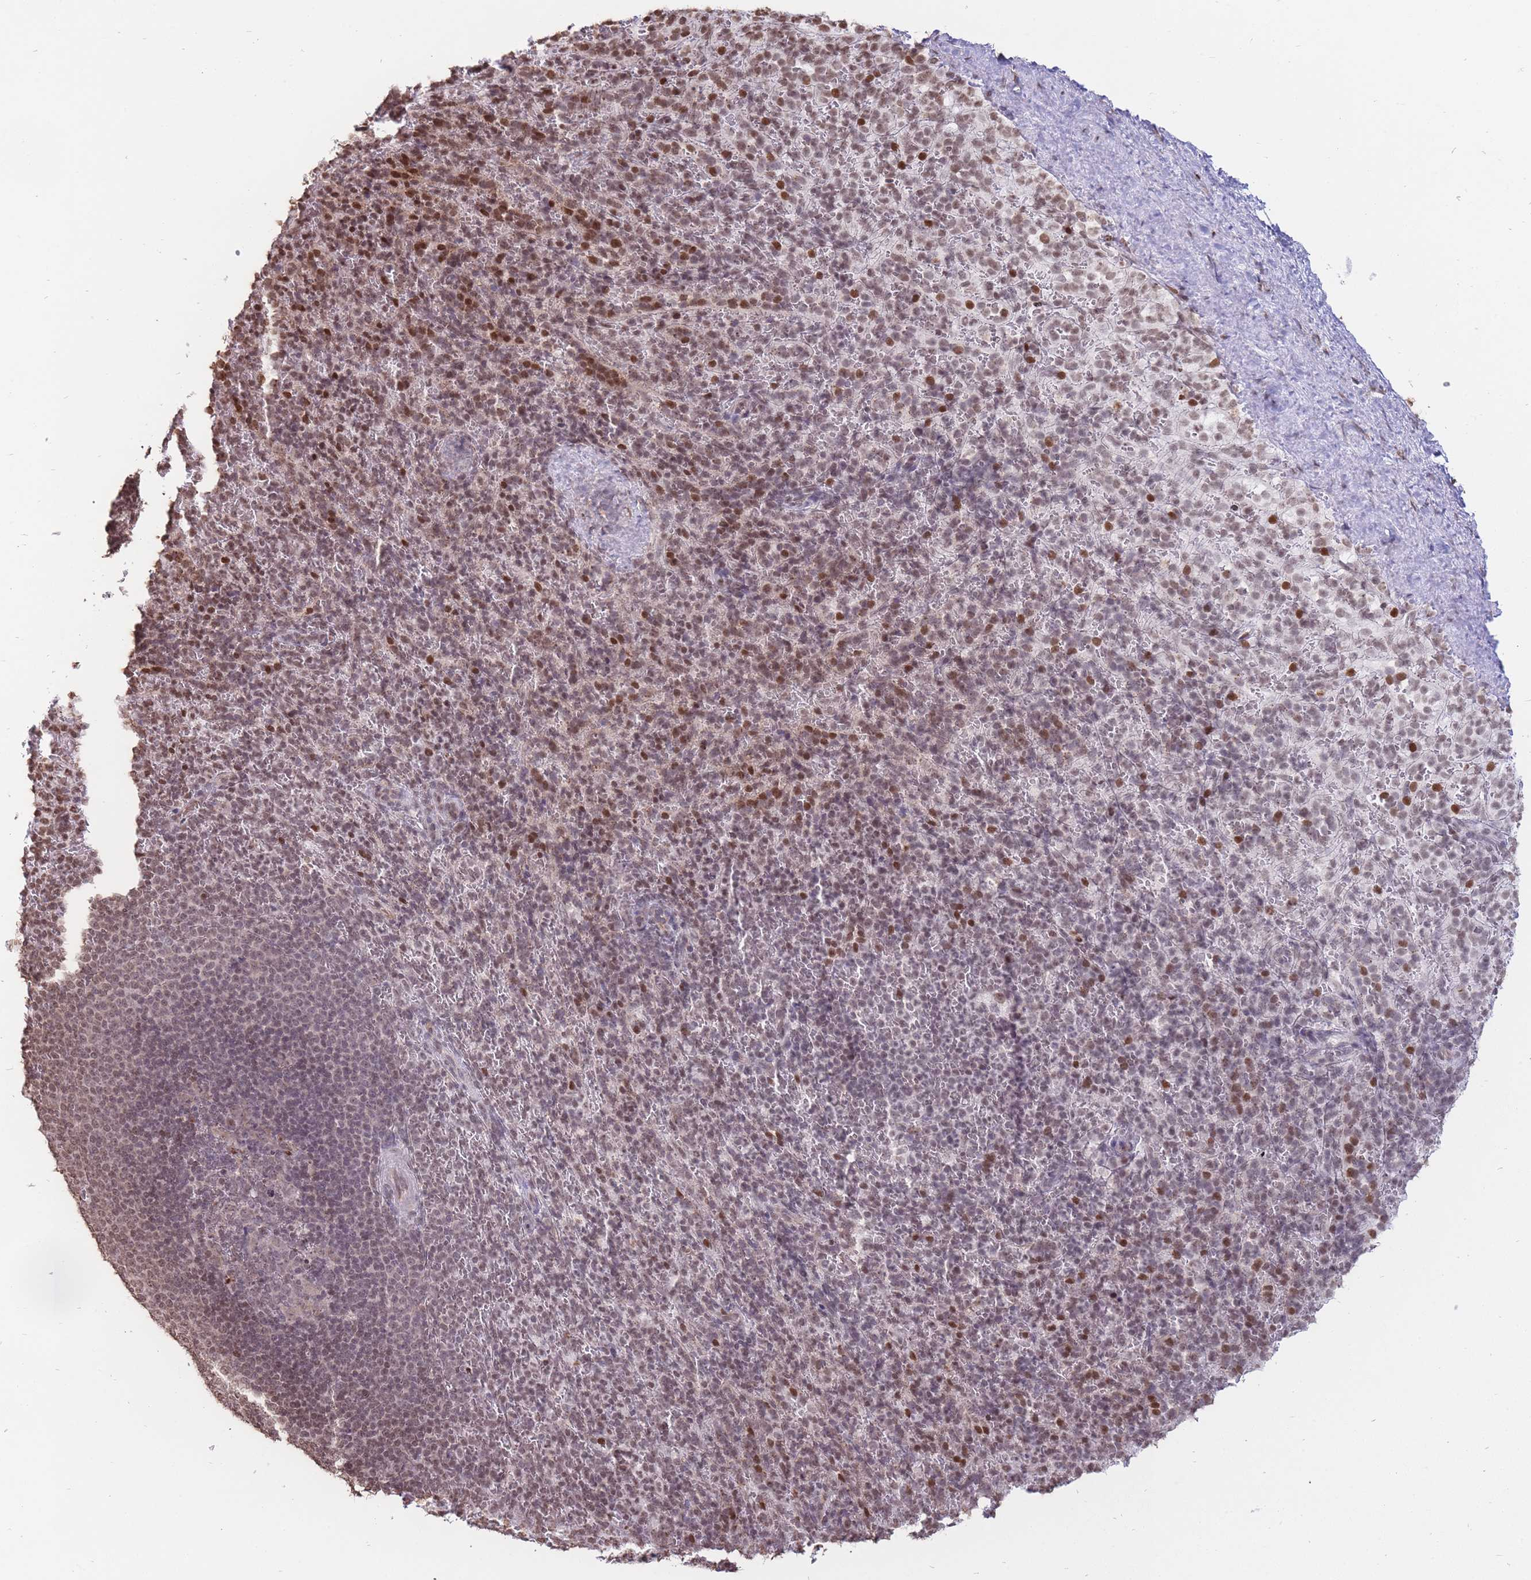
{"staining": {"intensity": "moderate", "quantity": "25%-75%", "location": "nuclear"}, "tissue": "spleen", "cell_type": "Cells in red pulp", "image_type": "normal", "snomed": [{"axis": "morphology", "description": "Normal tissue, NOS"}, {"axis": "topography", "description": "Spleen"}], "caption": "Brown immunohistochemical staining in unremarkable human spleen shows moderate nuclear staining in about 25%-75% of cells in red pulp.", "gene": "SHISAL1", "patient": {"sex": "female", "age": 21}}